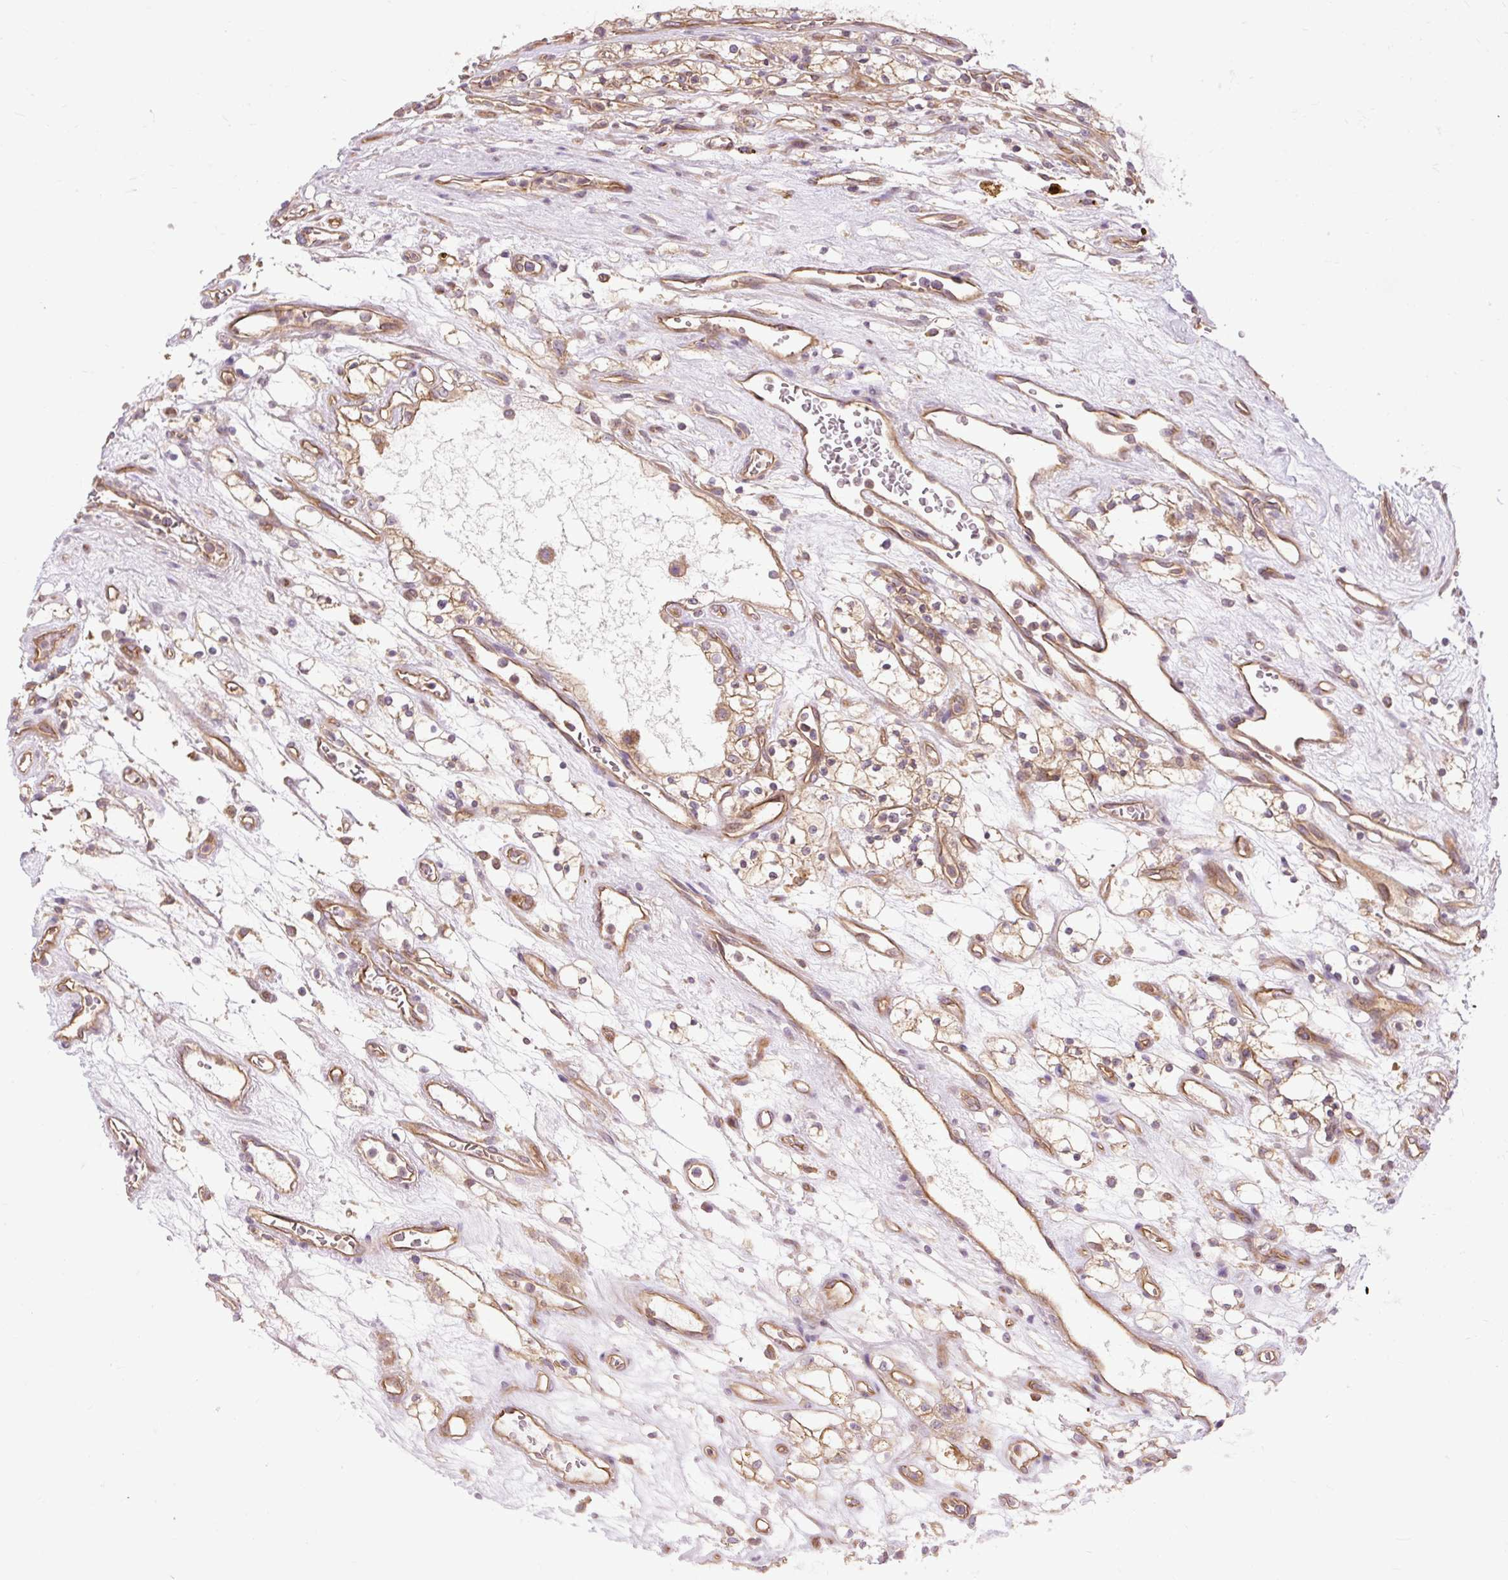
{"staining": {"intensity": "negative", "quantity": "none", "location": "none"}, "tissue": "renal cancer", "cell_type": "Tumor cells", "image_type": "cancer", "snomed": [{"axis": "morphology", "description": "Adenocarcinoma, NOS"}, {"axis": "topography", "description": "Kidney"}], "caption": "There is no significant positivity in tumor cells of renal cancer.", "gene": "CCDC93", "patient": {"sex": "female", "age": 69}}